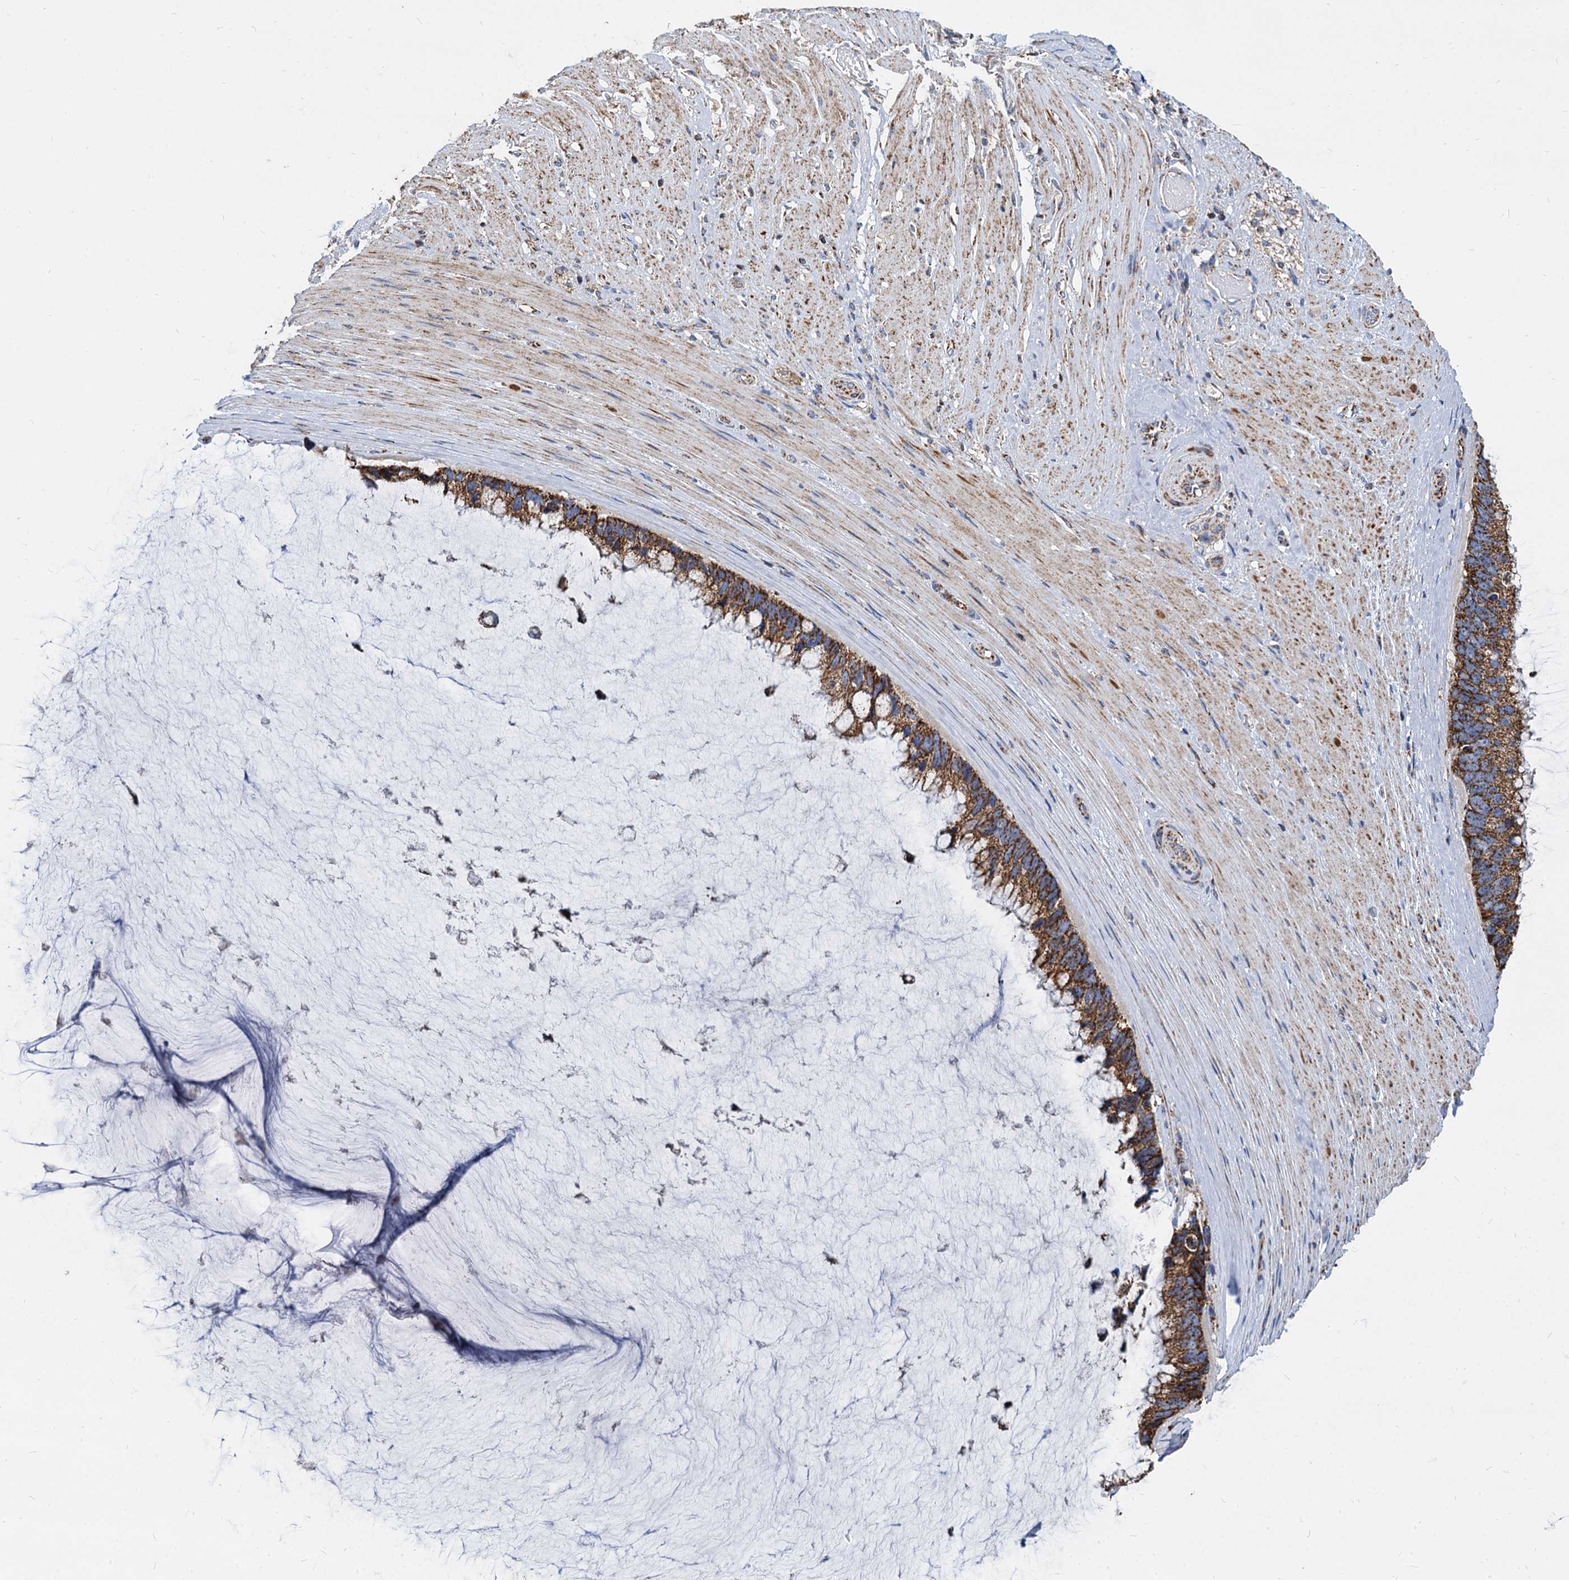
{"staining": {"intensity": "strong", "quantity": ">75%", "location": "cytoplasmic/membranous"}, "tissue": "ovarian cancer", "cell_type": "Tumor cells", "image_type": "cancer", "snomed": [{"axis": "morphology", "description": "Cystadenocarcinoma, mucinous, NOS"}, {"axis": "topography", "description": "Ovary"}], "caption": "Immunohistochemical staining of human ovarian cancer demonstrates high levels of strong cytoplasmic/membranous expression in about >75% of tumor cells.", "gene": "TIMM10", "patient": {"sex": "female", "age": 39}}